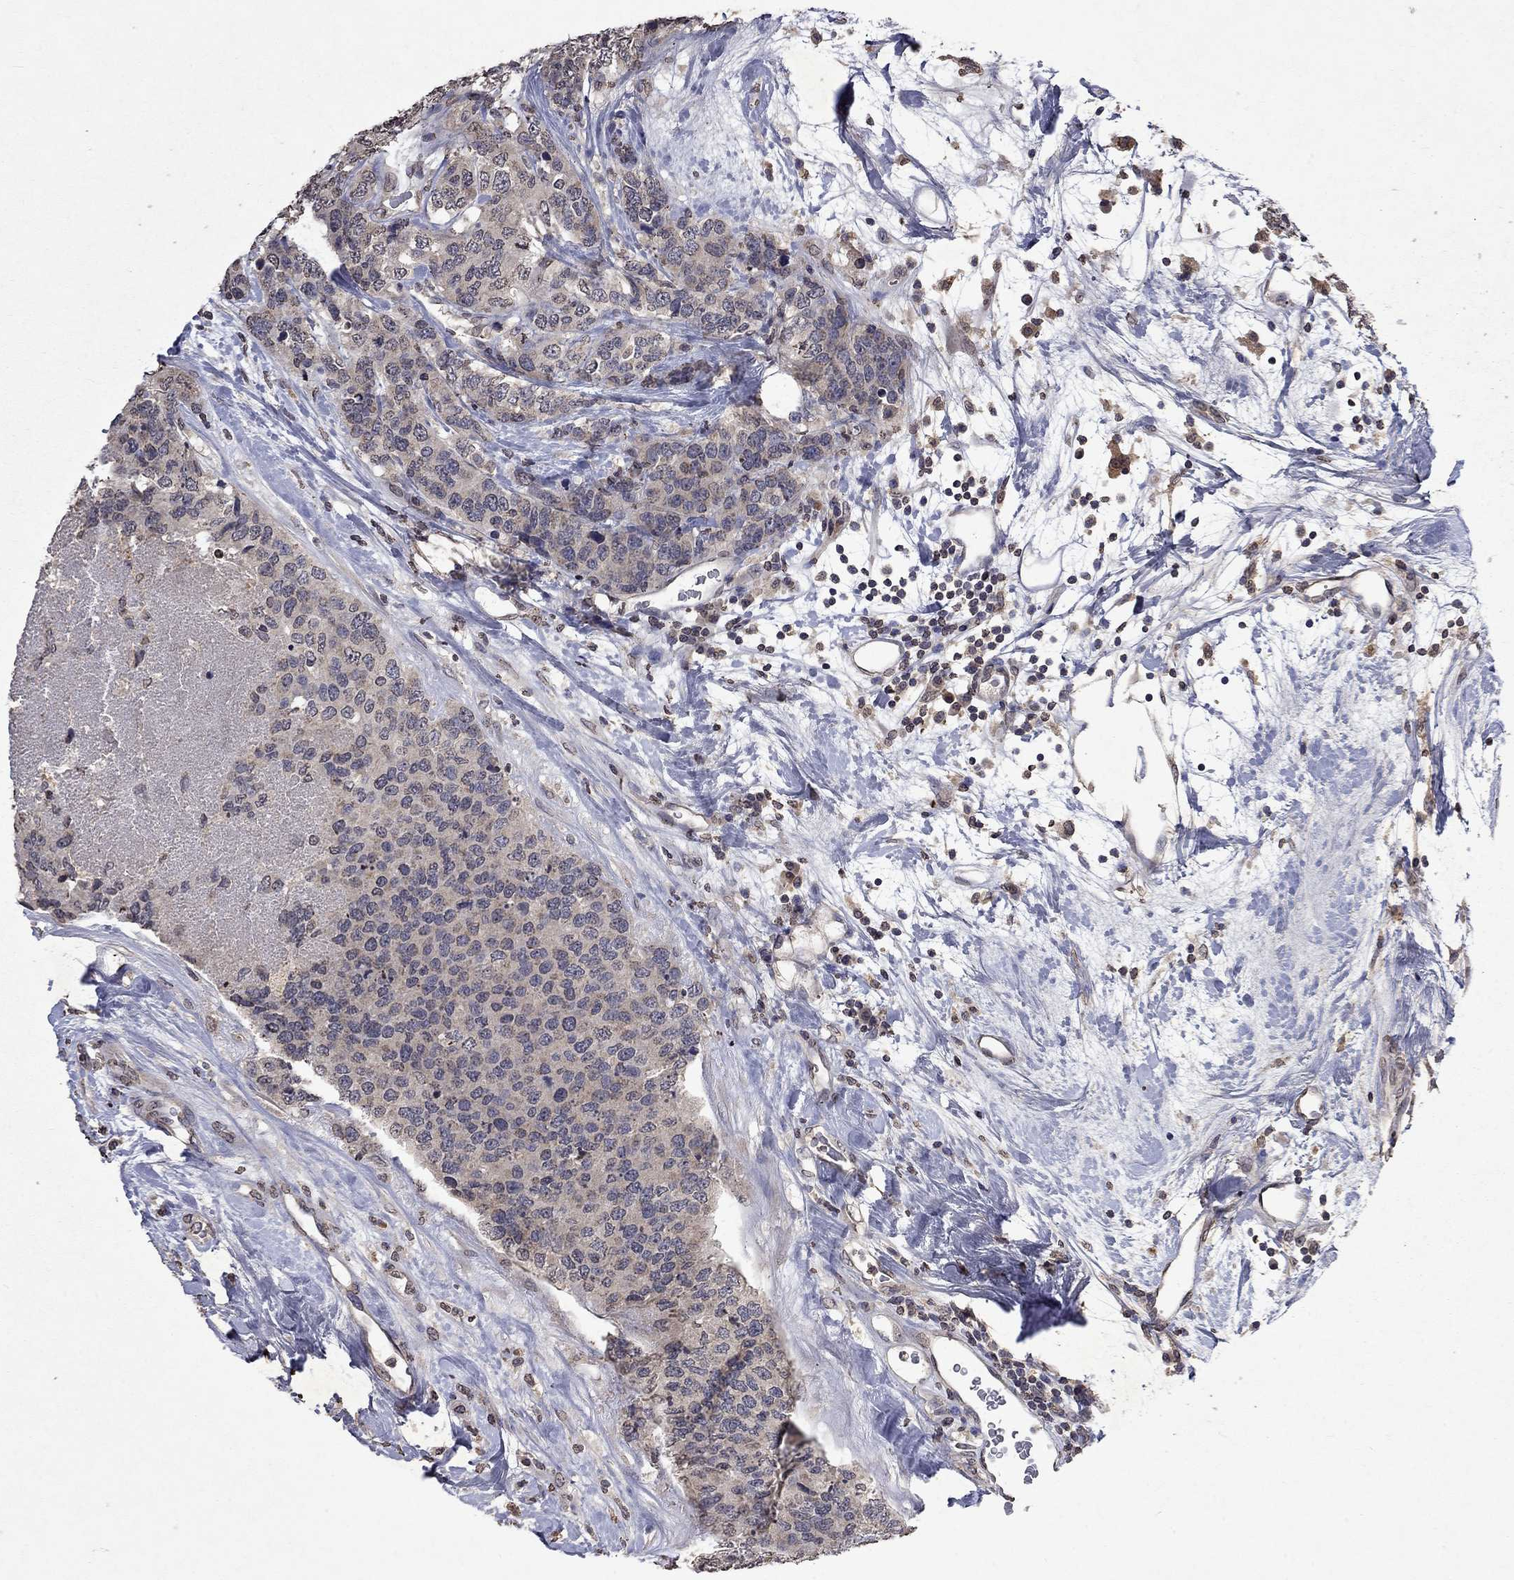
{"staining": {"intensity": "weak", "quantity": "25%-75%", "location": "cytoplasmic/membranous"}, "tissue": "breast cancer", "cell_type": "Tumor cells", "image_type": "cancer", "snomed": [{"axis": "morphology", "description": "Lobular carcinoma"}, {"axis": "topography", "description": "Breast"}], "caption": "A micrograph of breast lobular carcinoma stained for a protein shows weak cytoplasmic/membranous brown staining in tumor cells.", "gene": "TTC38", "patient": {"sex": "female", "age": 59}}